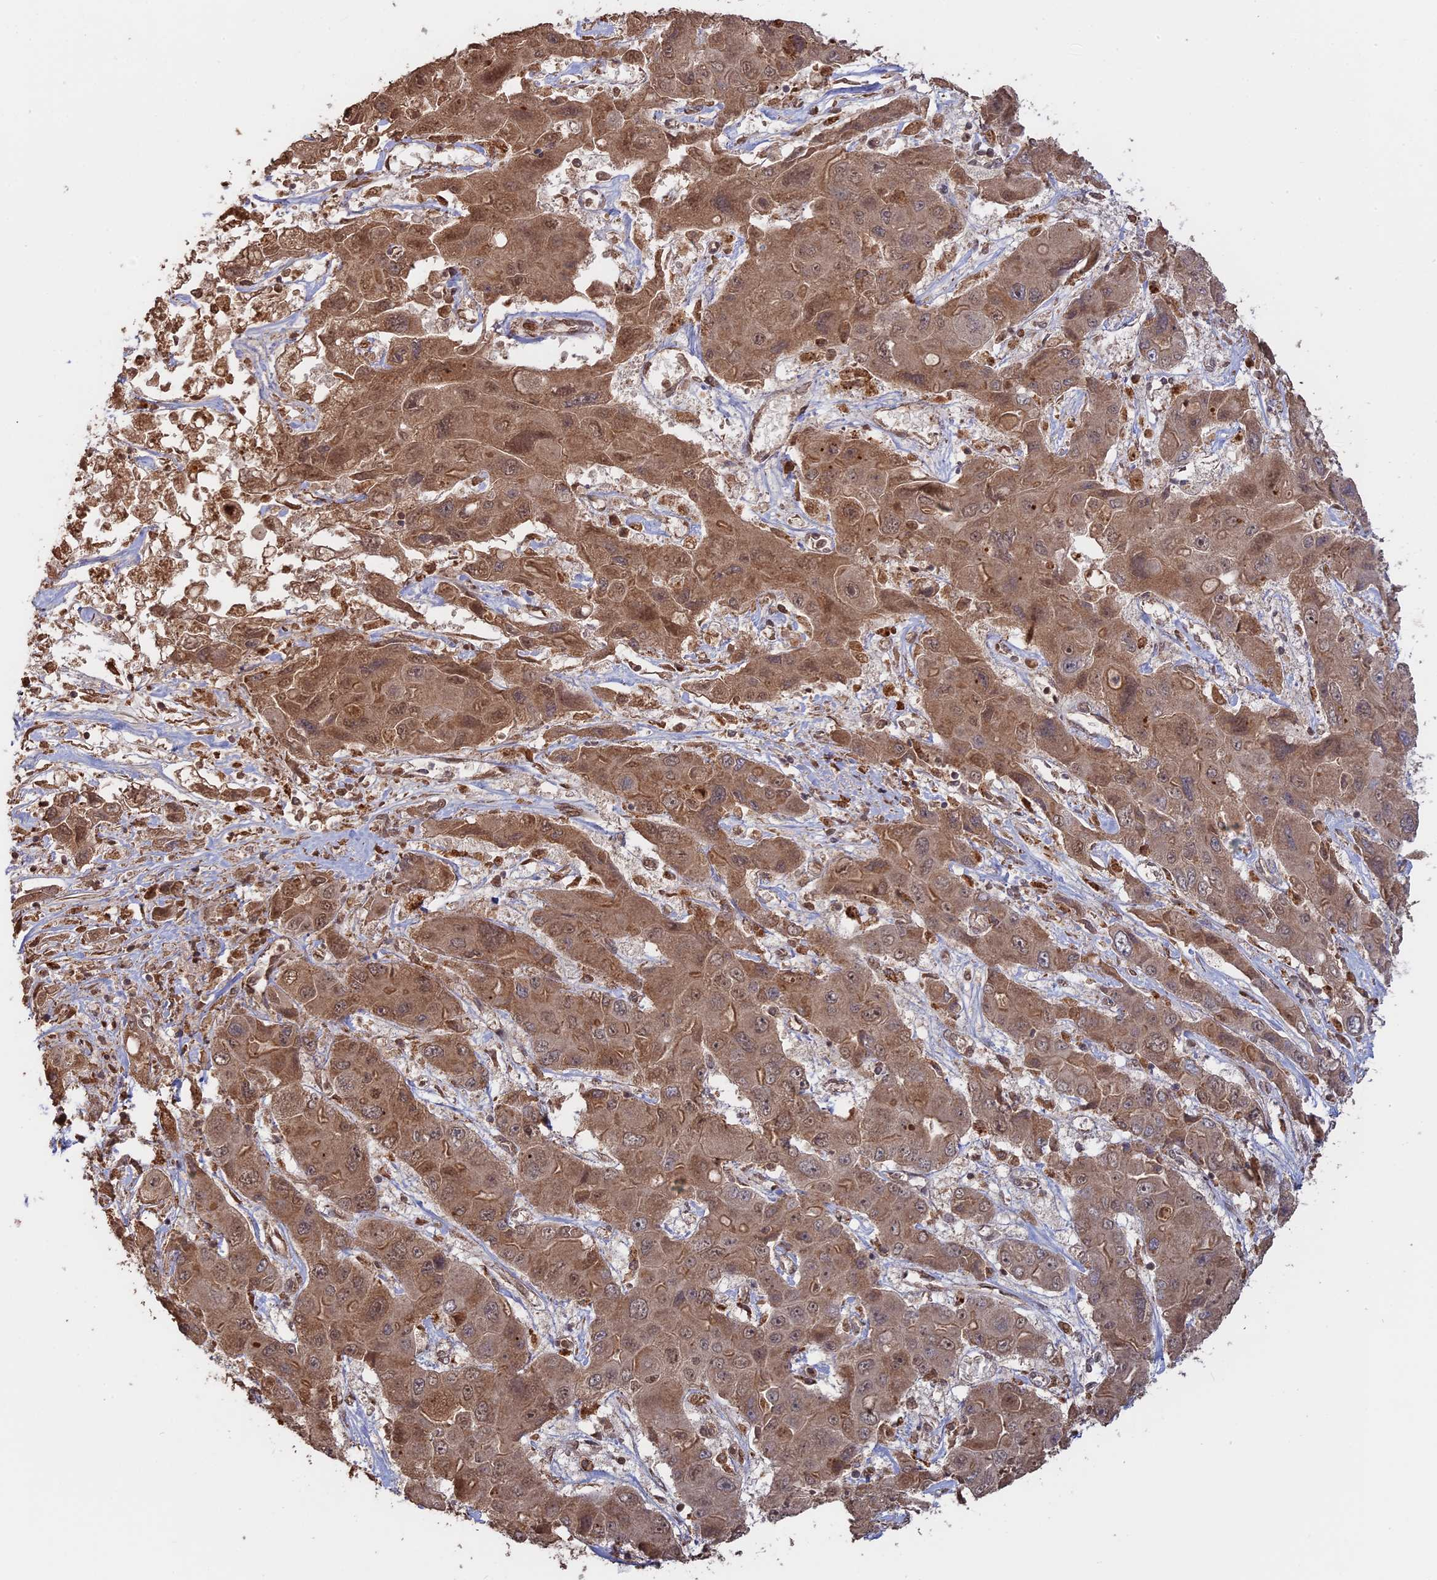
{"staining": {"intensity": "moderate", "quantity": ">75%", "location": "cytoplasmic/membranous,nuclear"}, "tissue": "liver cancer", "cell_type": "Tumor cells", "image_type": "cancer", "snomed": [{"axis": "morphology", "description": "Cholangiocarcinoma"}, {"axis": "topography", "description": "Liver"}], "caption": "A photomicrograph of cholangiocarcinoma (liver) stained for a protein demonstrates moderate cytoplasmic/membranous and nuclear brown staining in tumor cells.", "gene": "FAM210B", "patient": {"sex": "male", "age": 67}}